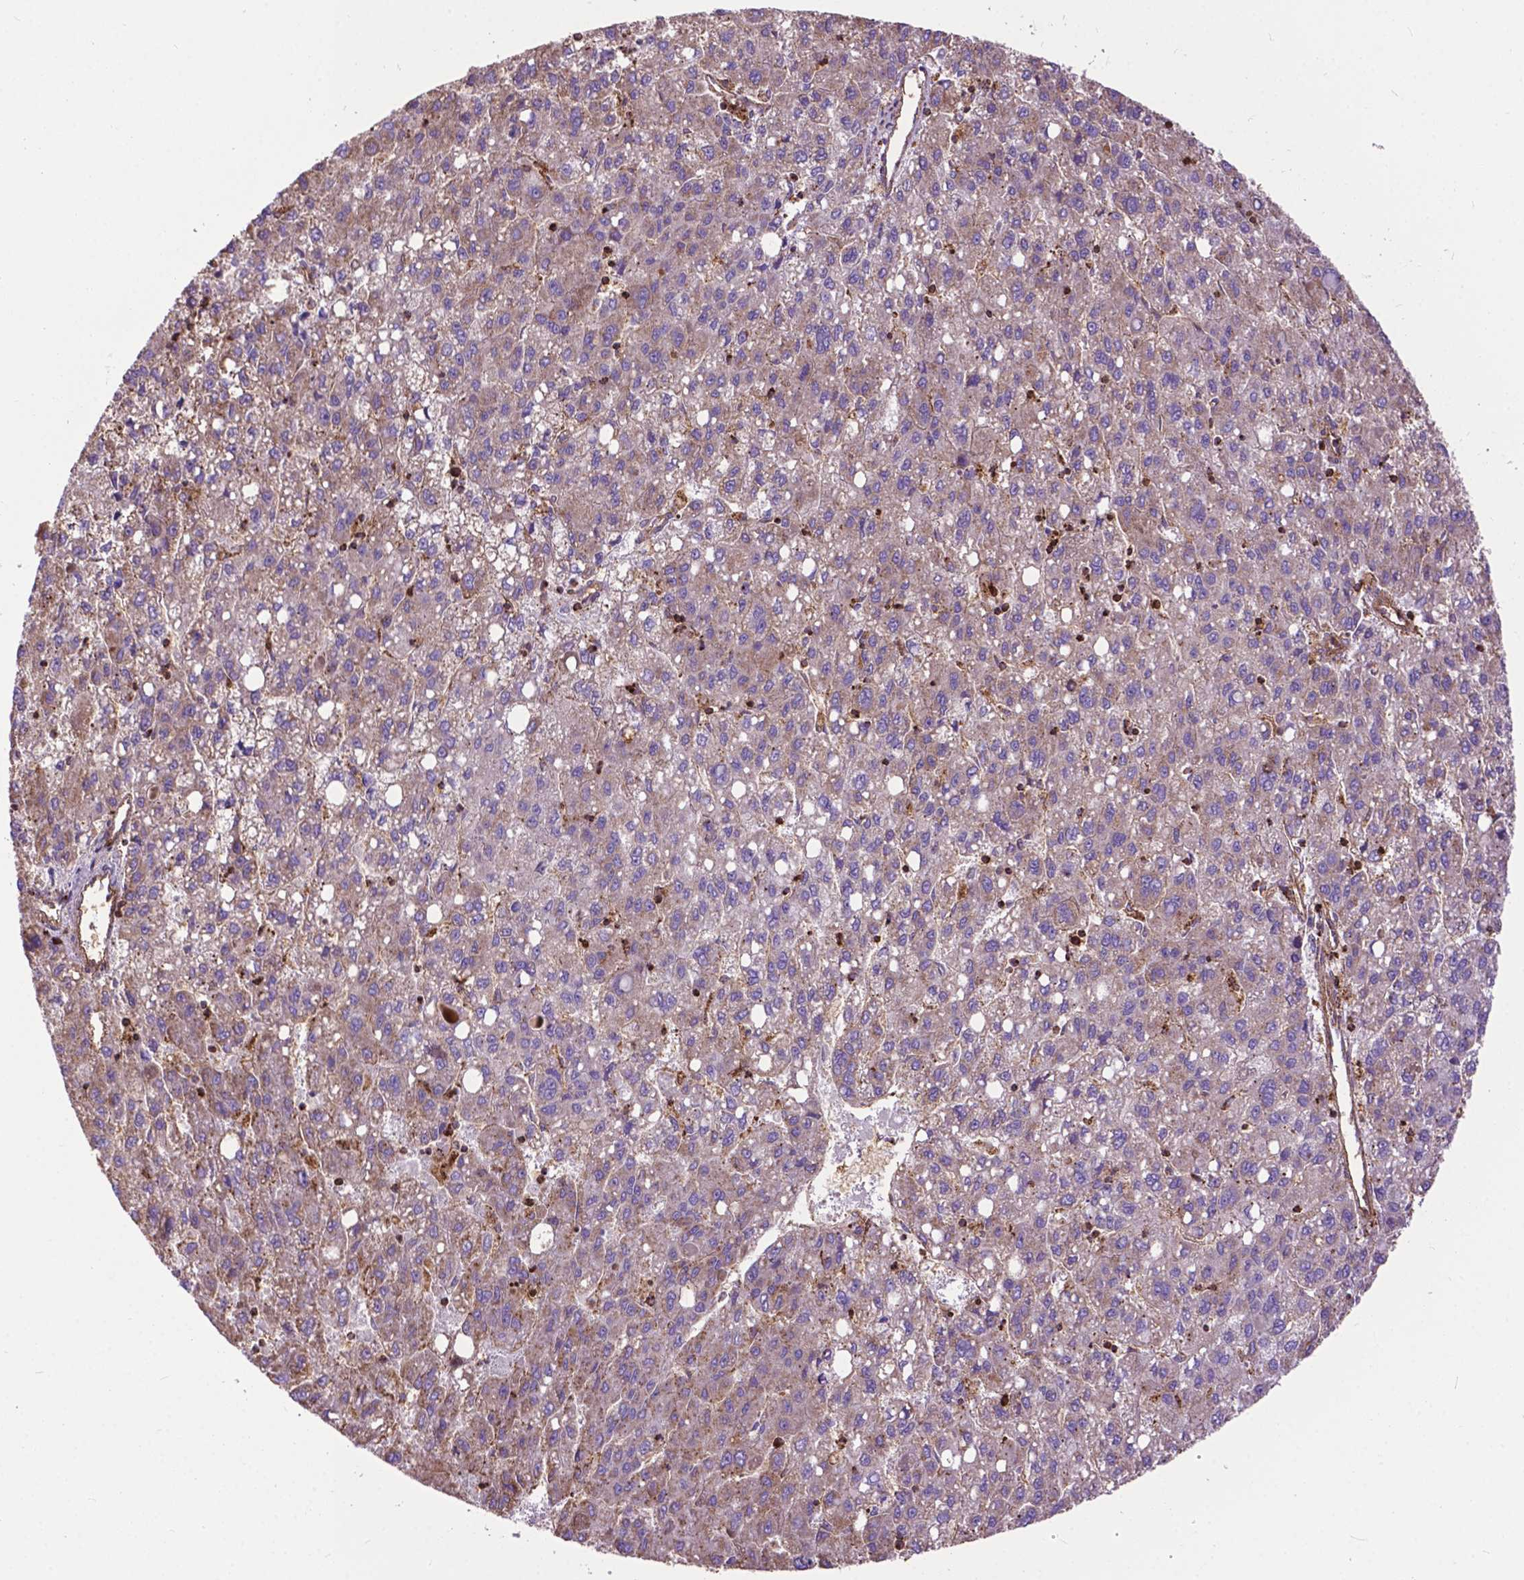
{"staining": {"intensity": "moderate", "quantity": "25%-75%", "location": "cytoplasmic/membranous"}, "tissue": "liver cancer", "cell_type": "Tumor cells", "image_type": "cancer", "snomed": [{"axis": "morphology", "description": "Carcinoma, Hepatocellular, NOS"}, {"axis": "topography", "description": "Liver"}], "caption": "Immunohistochemistry (IHC) staining of liver hepatocellular carcinoma, which exhibits medium levels of moderate cytoplasmic/membranous positivity in about 25%-75% of tumor cells indicating moderate cytoplasmic/membranous protein staining. The staining was performed using DAB (brown) for protein detection and nuclei were counterstained in hematoxylin (blue).", "gene": "CHMP4A", "patient": {"sex": "female", "age": 82}}